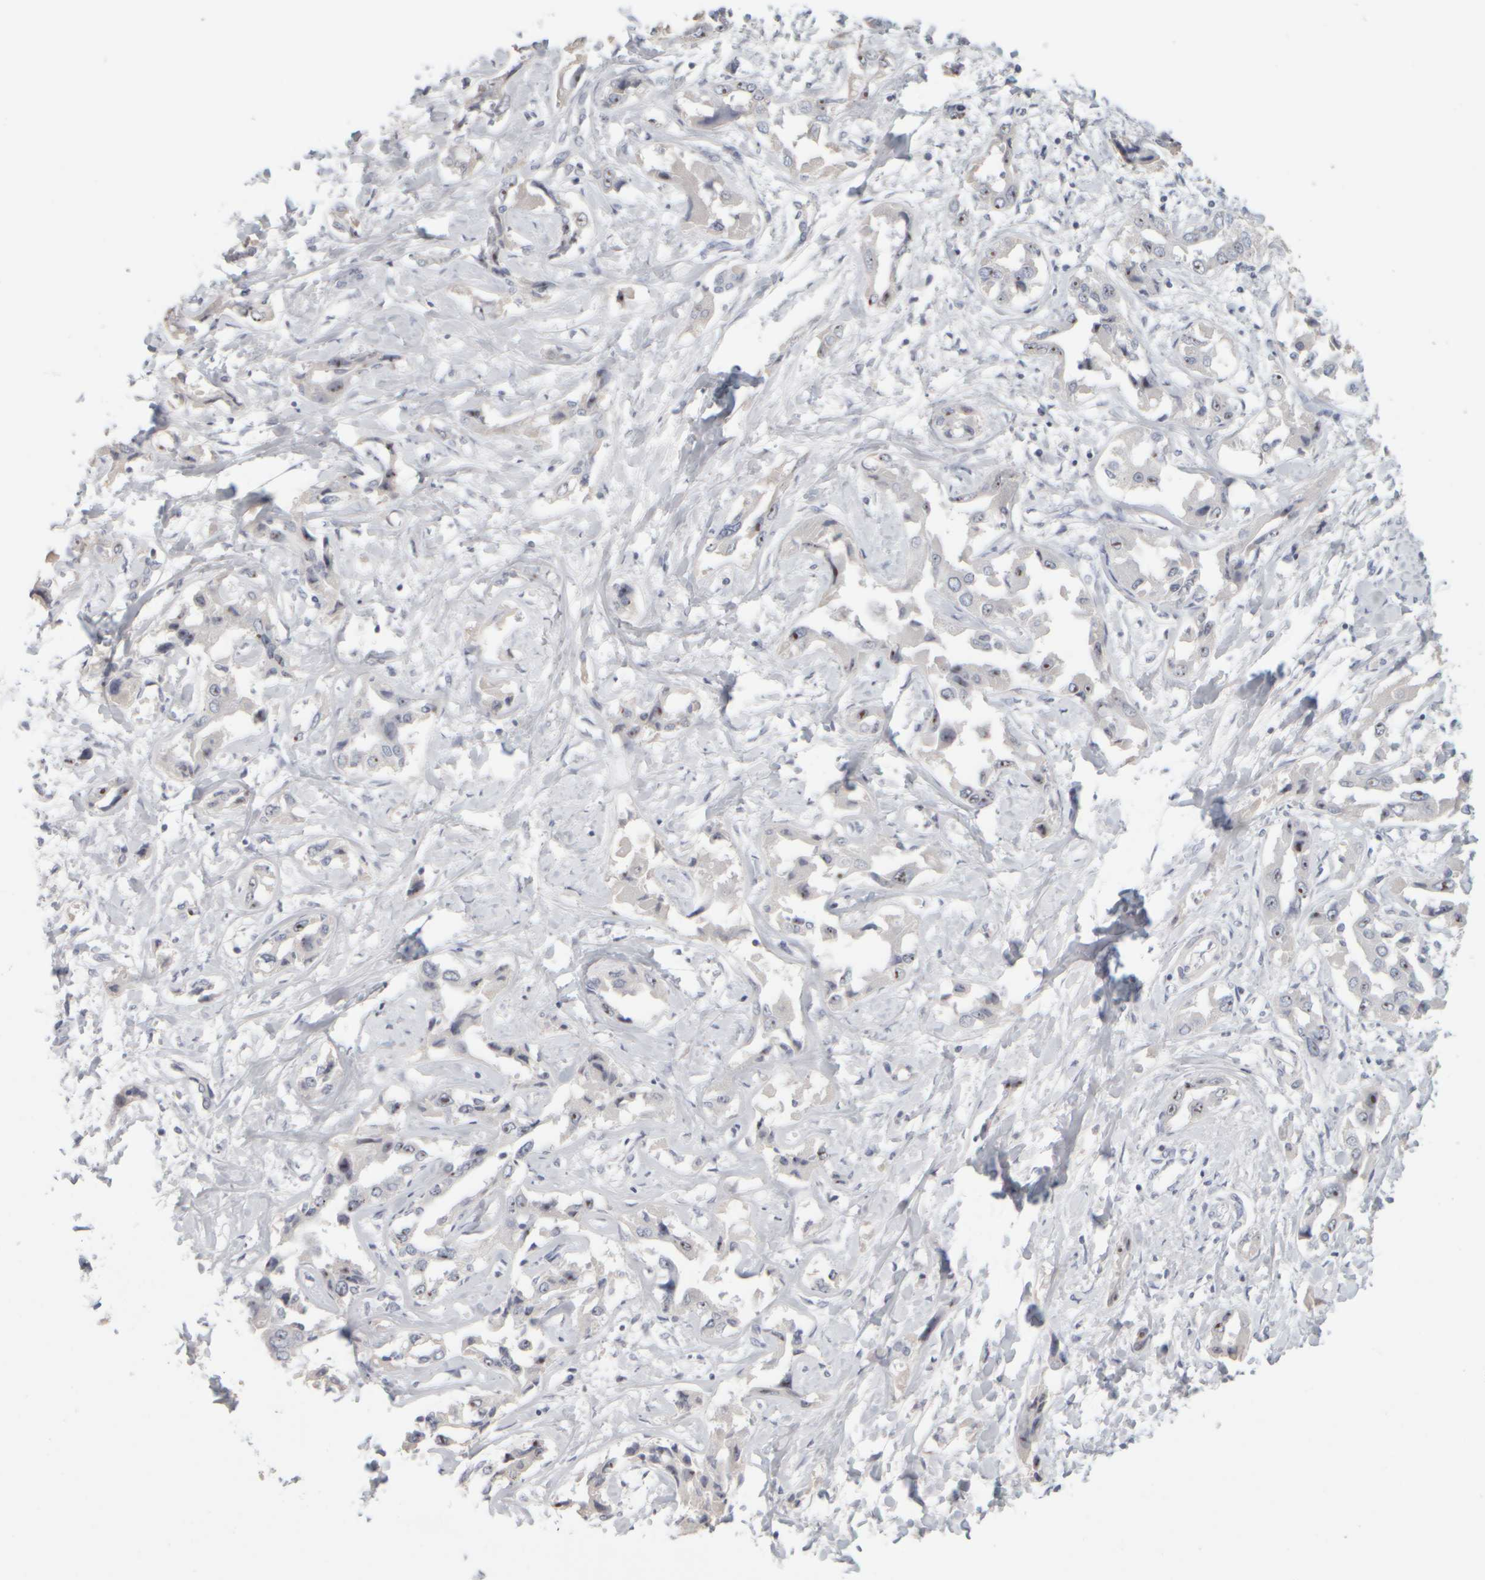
{"staining": {"intensity": "strong", "quantity": "<25%", "location": "nuclear"}, "tissue": "liver cancer", "cell_type": "Tumor cells", "image_type": "cancer", "snomed": [{"axis": "morphology", "description": "Cholangiocarcinoma"}, {"axis": "topography", "description": "Liver"}], "caption": "Cholangiocarcinoma (liver) stained for a protein (brown) exhibits strong nuclear positive expression in about <25% of tumor cells.", "gene": "DCXR", "patient": {"sex": "male", "age": 59}}